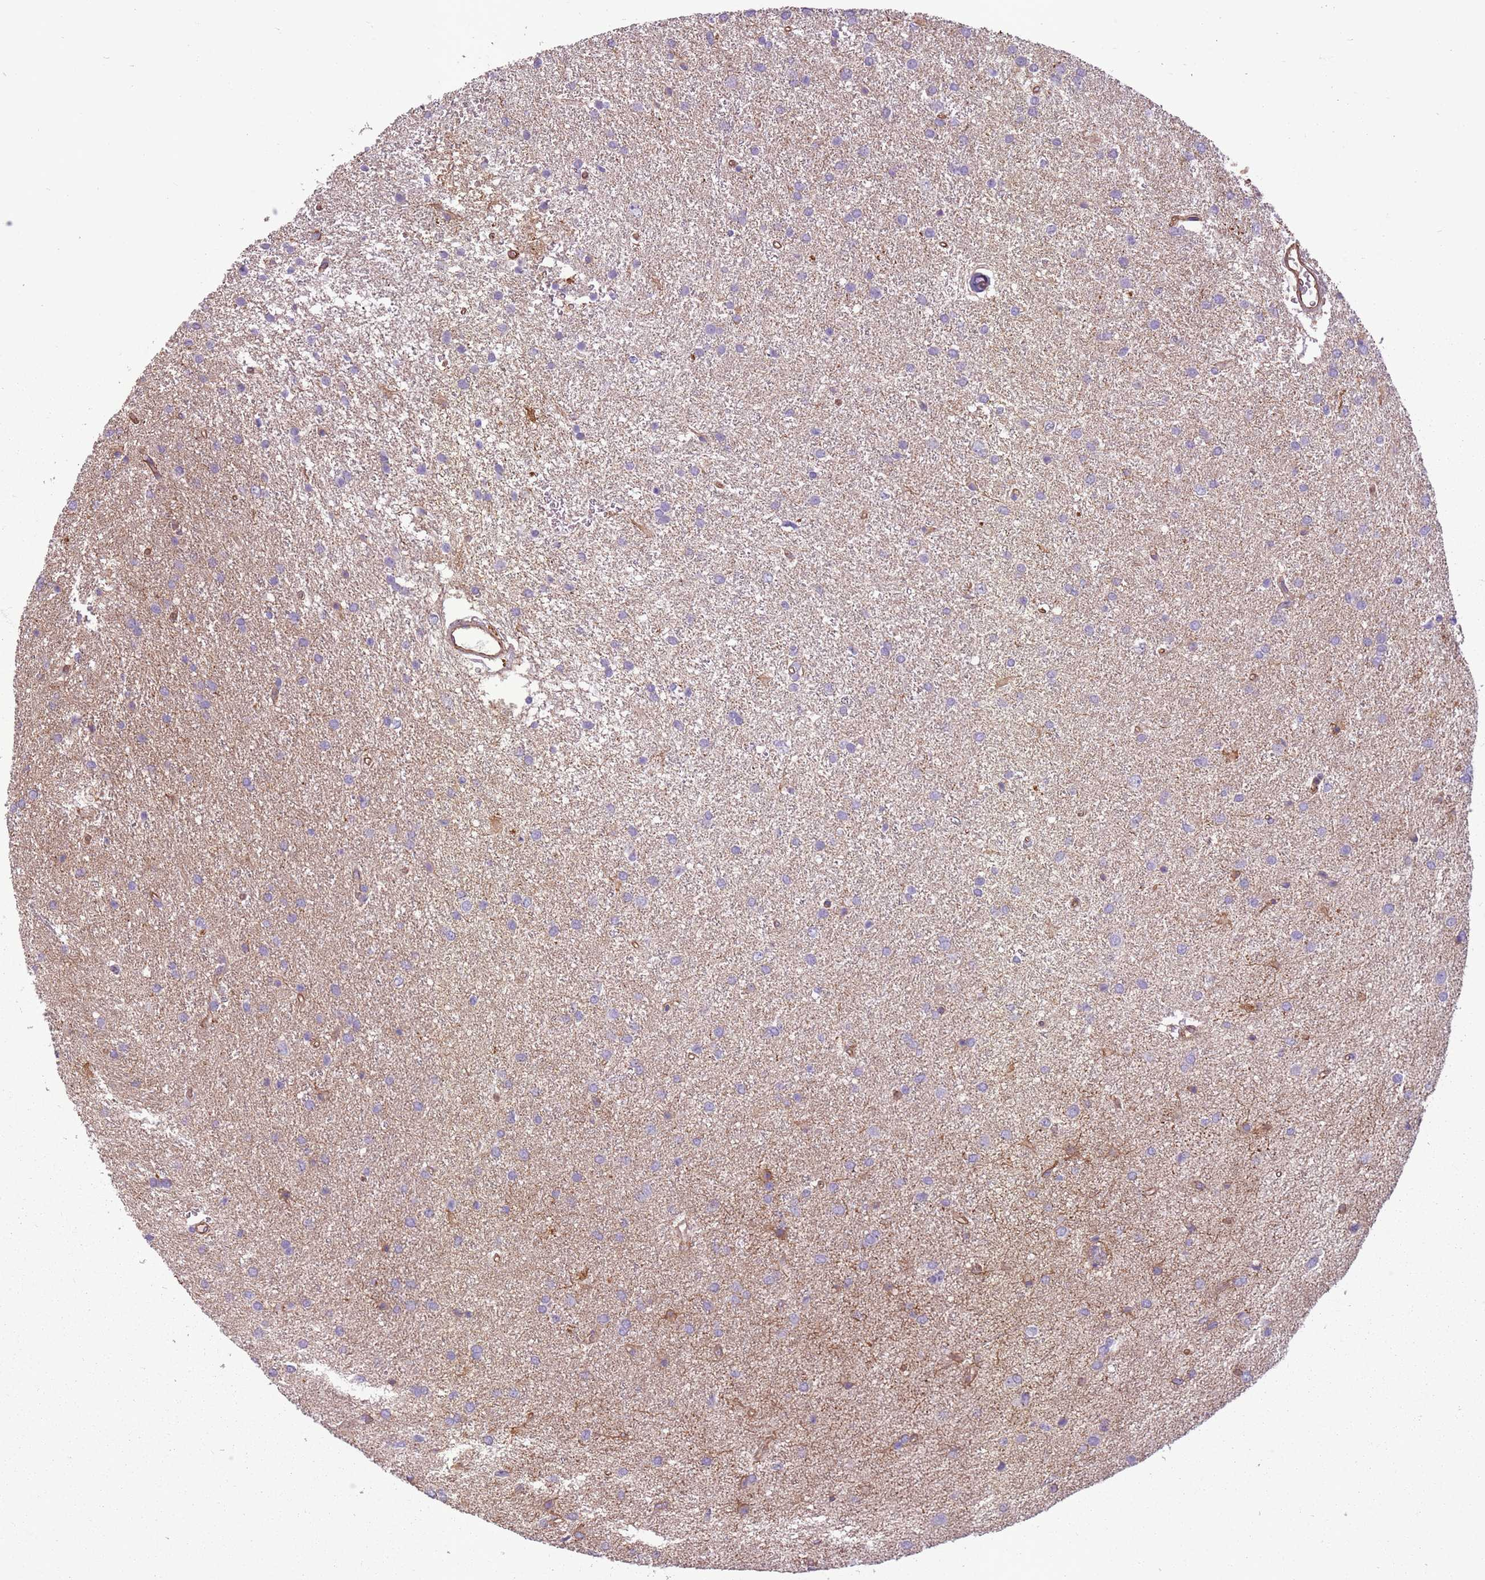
{"staining": {"intensity": "negative", "quantity": "none", "location": "none"}, "tissue": "glioma", "cell_type": "Tumor cells", "image_type": "cancer", "snomed": [{"axis": "morphology", "description": "Glioma, malignant, High grade"}, {"axis": "topography", "description": "Brain"}], "caption": "Glioma stained for a protein using immunohistochemistry displays no staining tumor cells.", "gene": "ADD1", "patient": {"sex": "female", "age": 50}}